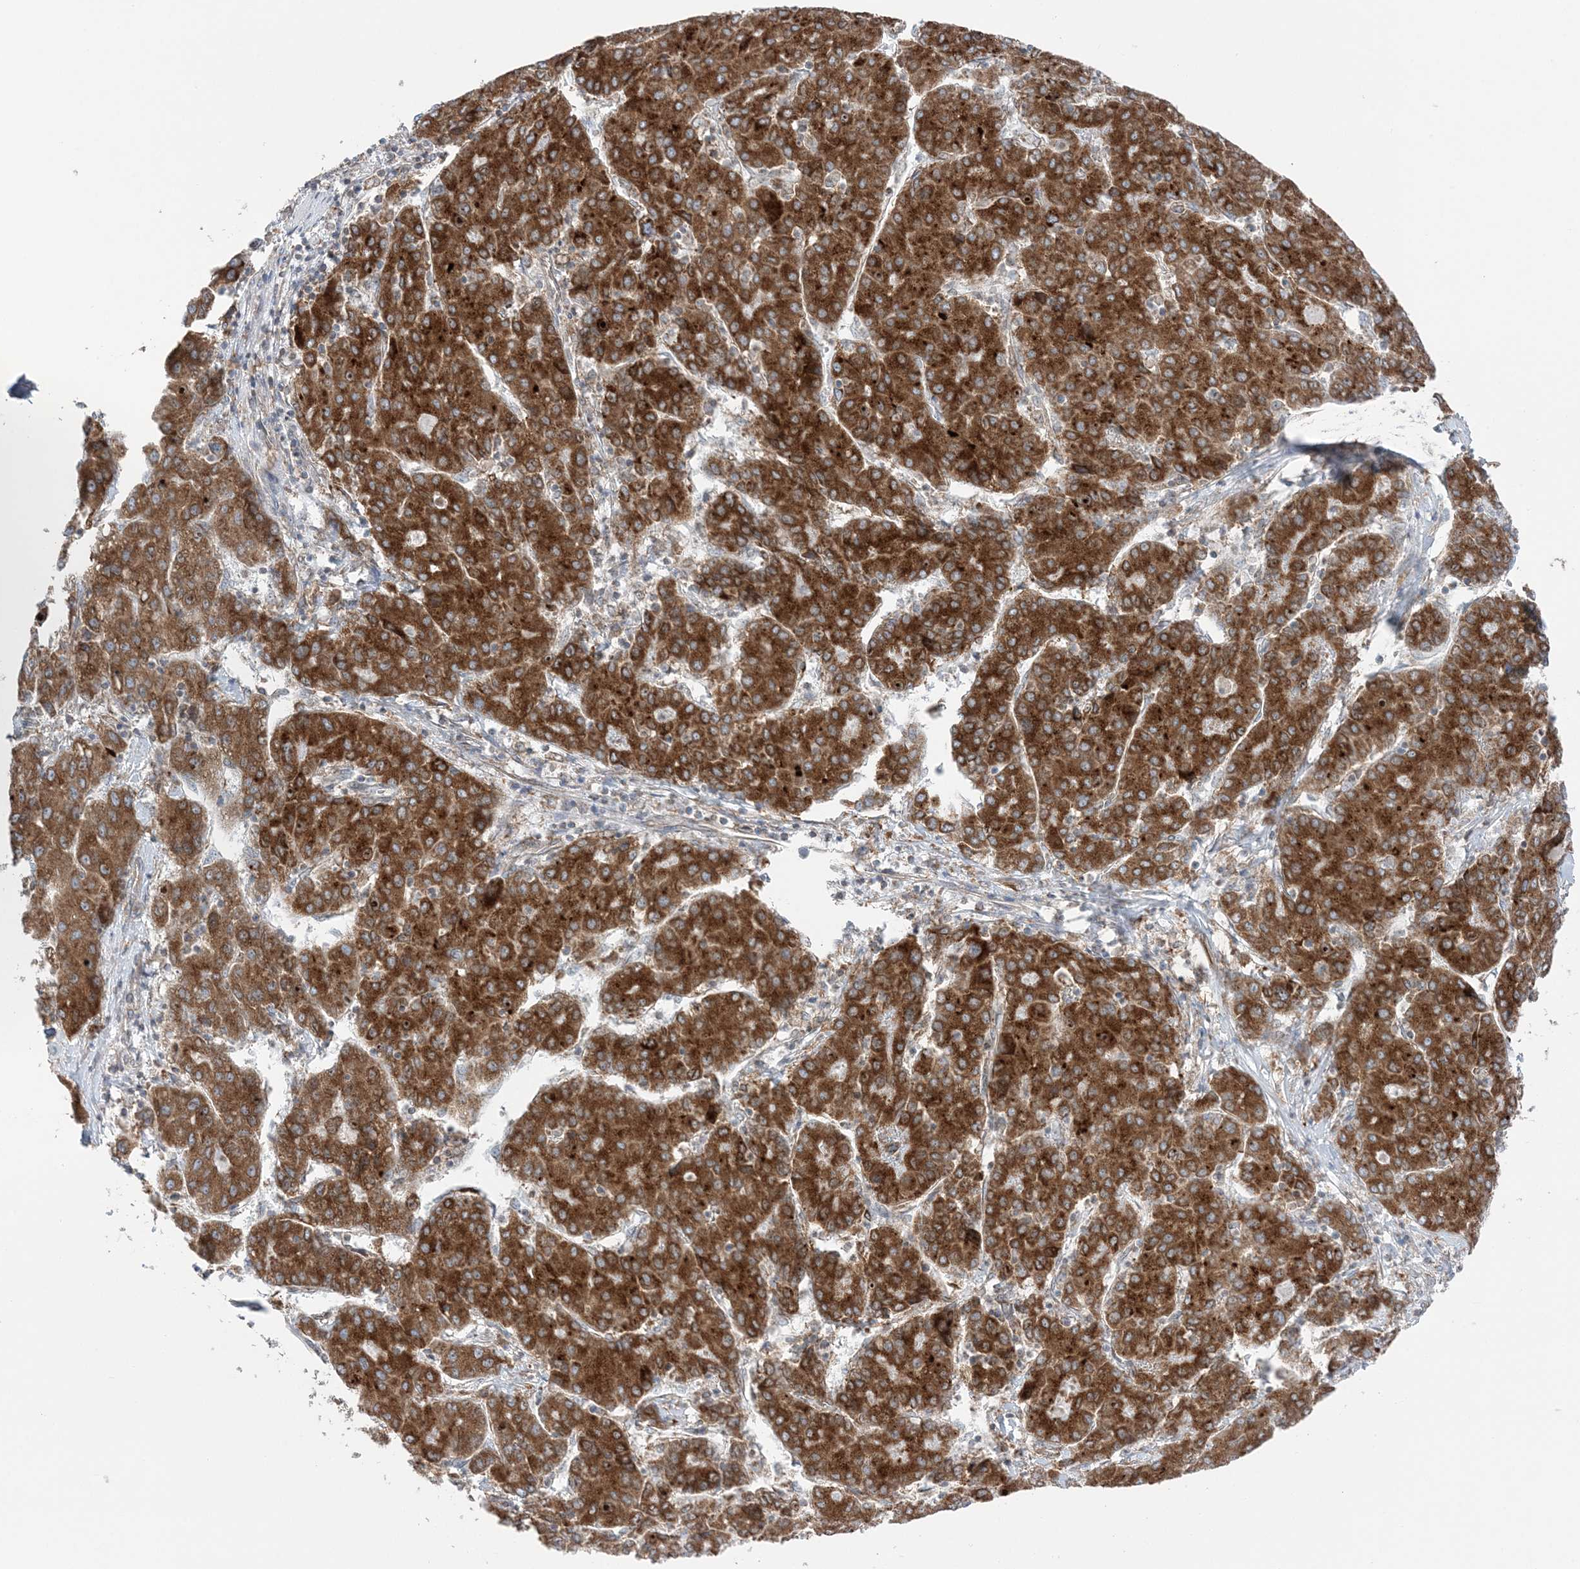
{"staining": {"intensity": "strong", "quantity": ">75%", "location": "cytoplasmic/membranous"}, "tissue": "liver cancer", "cell_type": "Tumor cells", "image_type": "cancer", "snomed": [{"axis": "morphology", "description": "Carcinoma, Hepatocellular, NOS"}, {"axis": "topography", "description": "Liver"}], "caption": "High-power microscopy captured an immunohistochemistry micrograph of hepatocellular carcinoma (liver), revealing strong cytoplasmic/membranous expression in approximately >75% of tumor cells.", "gene": "TMED10", "patient": {"sex": "male", "age": 65}}